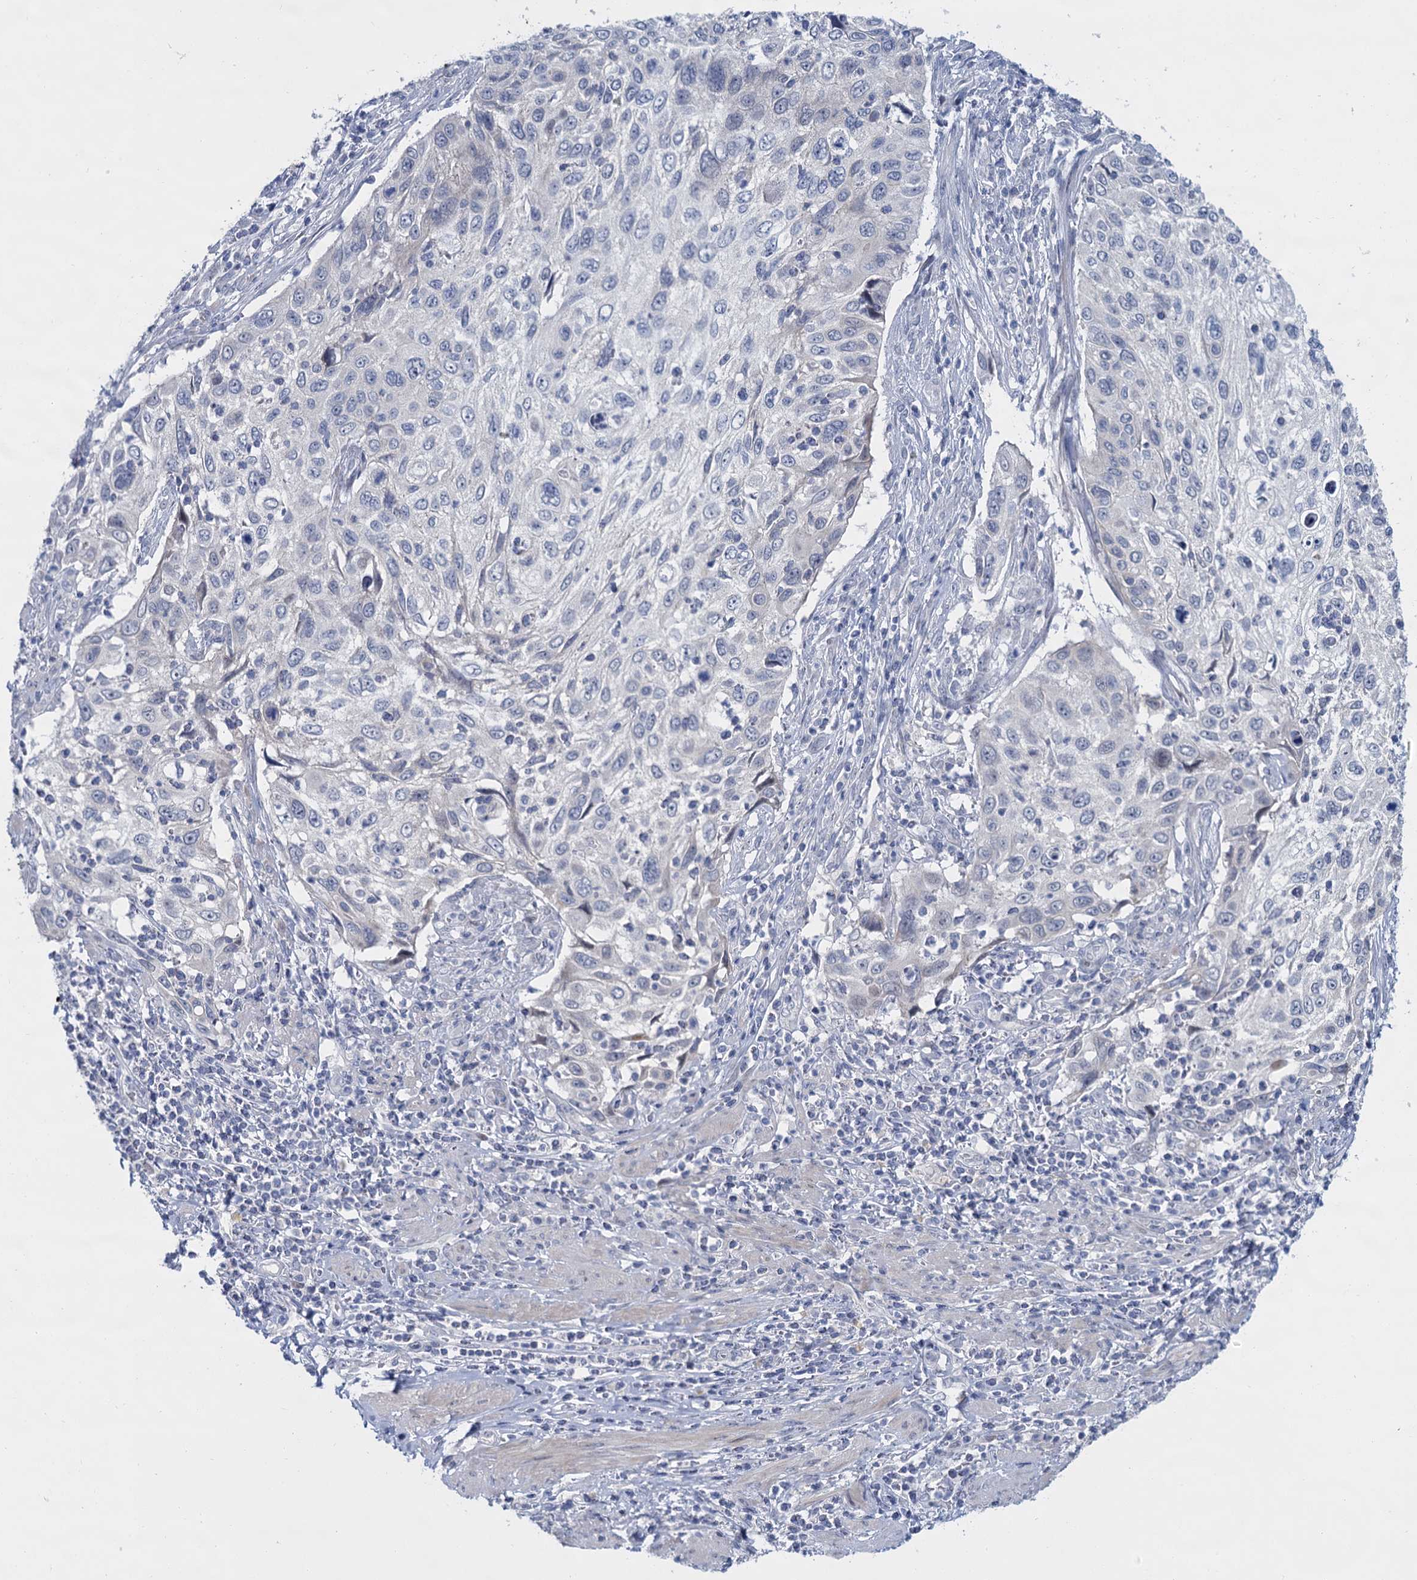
{"staining": {"intensity": "negative", "quantity": "none", "location": "none"}, "tissue": "cervical cancer", "cell_type": "Tumor cells", "image_type": "cancer", "snomed": [{"axis": "morphology", "description": "Squamous cell carcinoma, NOS"}, {"axis": "topography", "description": "Cervix"}], "caption": "Human squamous cell carcinoma (cervical) stained for a protein using immunohistochemistry shows no positivity in tumor cells.", "gene": "ACRBP", "patient": {"sex": "female", "age": 70}}